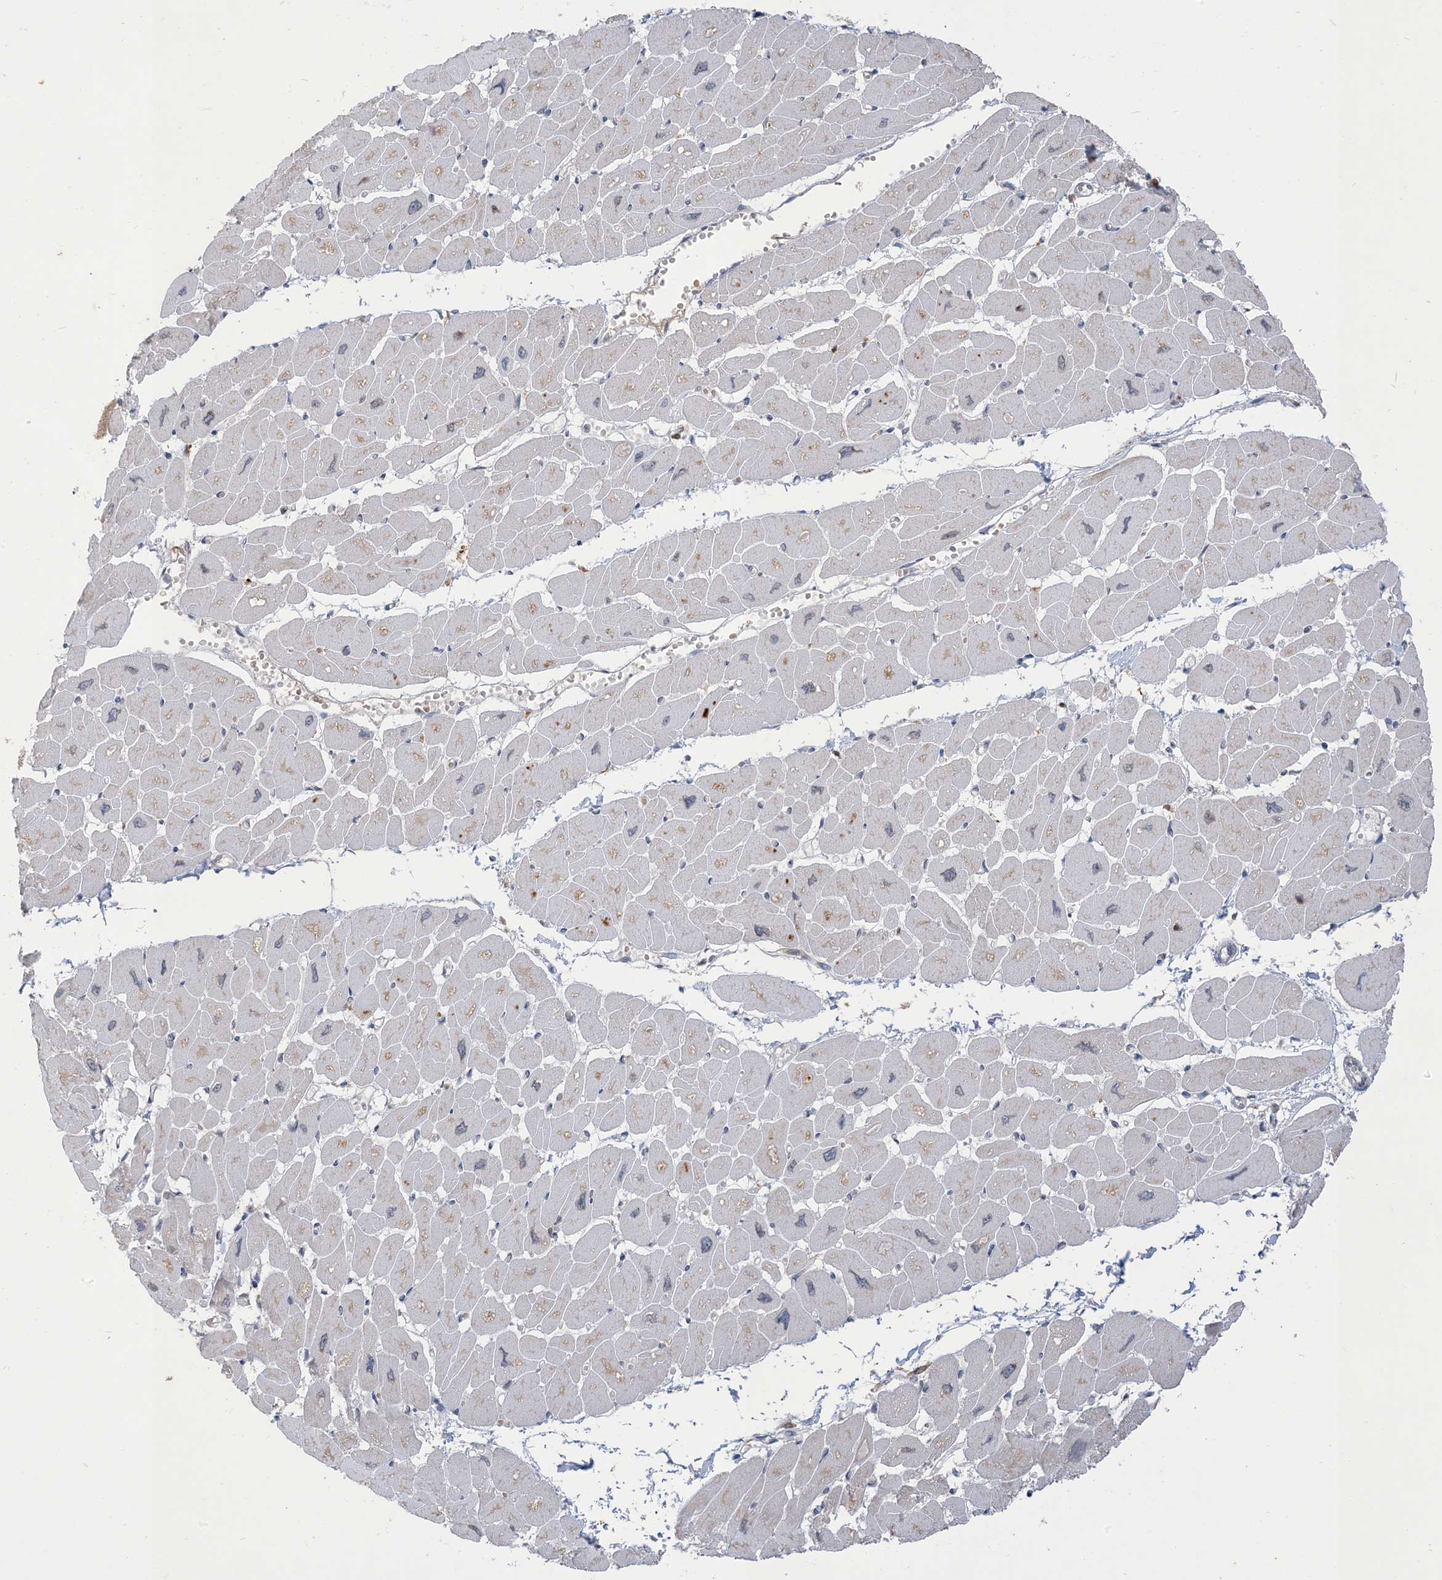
{"staining": {"intensity": "weak", "quantity": "25%-75%", "location": "cytoplasmic/membranous,nuclear"}, "tissue": "heart muscle", "cell_type": "Cardiomyocytes", "image_type": "normal", "snomed": [{"axis": "morphology", "description": "Normal tissue, NOS"}, {"axis": "topography", "description": "Heart"}], "caption": "A low amount of weak cytoplasmic/membranous,nuclear positivity is seen in about 25%-75% of cardiomyocytes in unremarkable heart muscle.", "gene": "NAGK", "patient": {"sex": "female", "age": 54}}